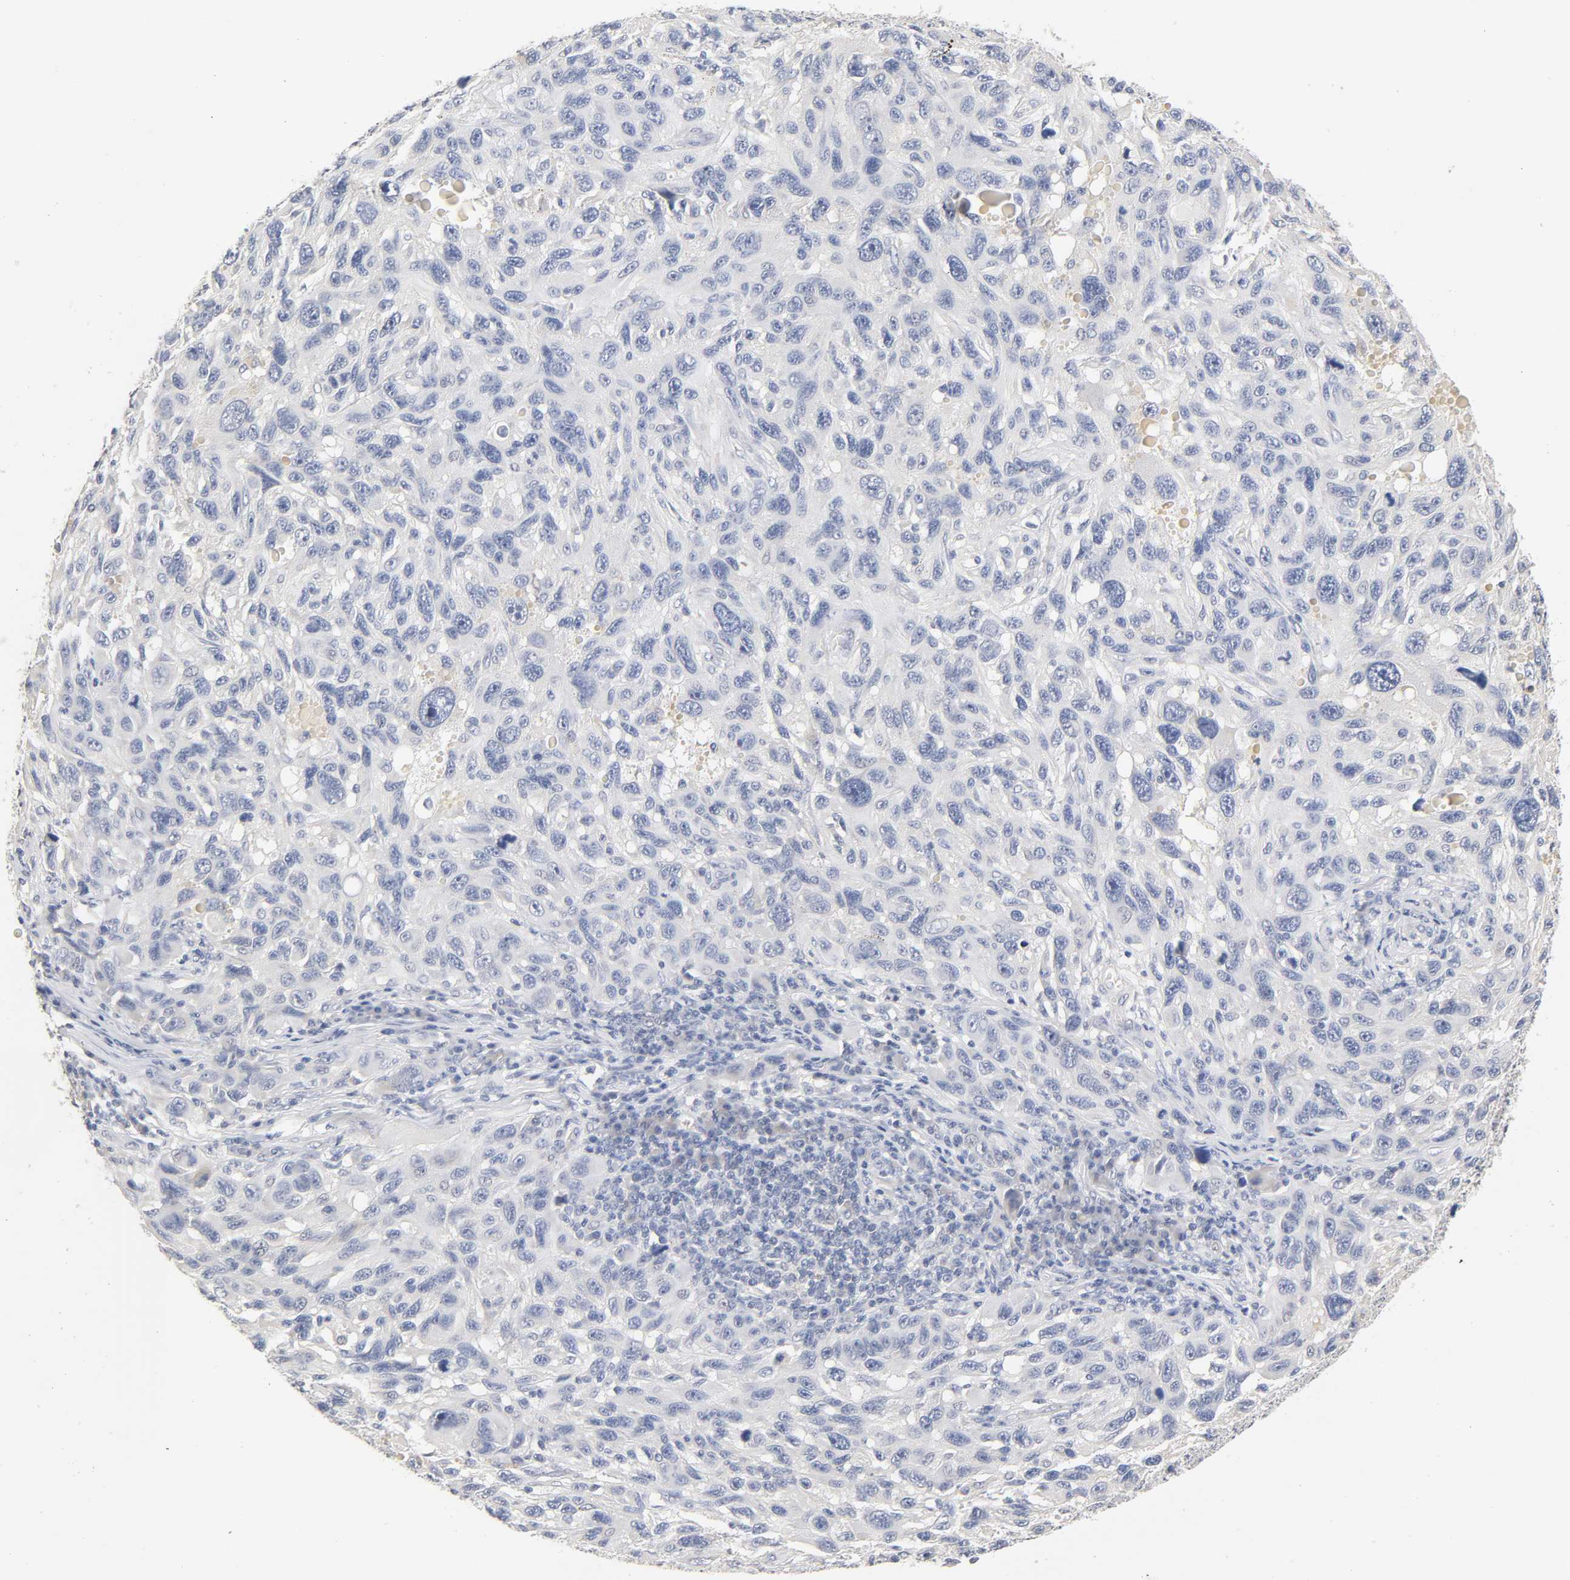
{"staining": {"intensity": "negative", "quantity": "none", "location": "none"}, "tissue": "melanoma", "cell_type": "Tumor cells", "image_type": "cancer", "snomed": [{"axis": "morphology", "description": "Malignant melanoma, NOS"}, {"axis": "topography", "description": "Skin"}], "caption": "Immunohistochemistry of human melanoma shows no expression in tumor cells.", "gene": "OVOL1", "patient": {"sex": "male", "age": 53}}